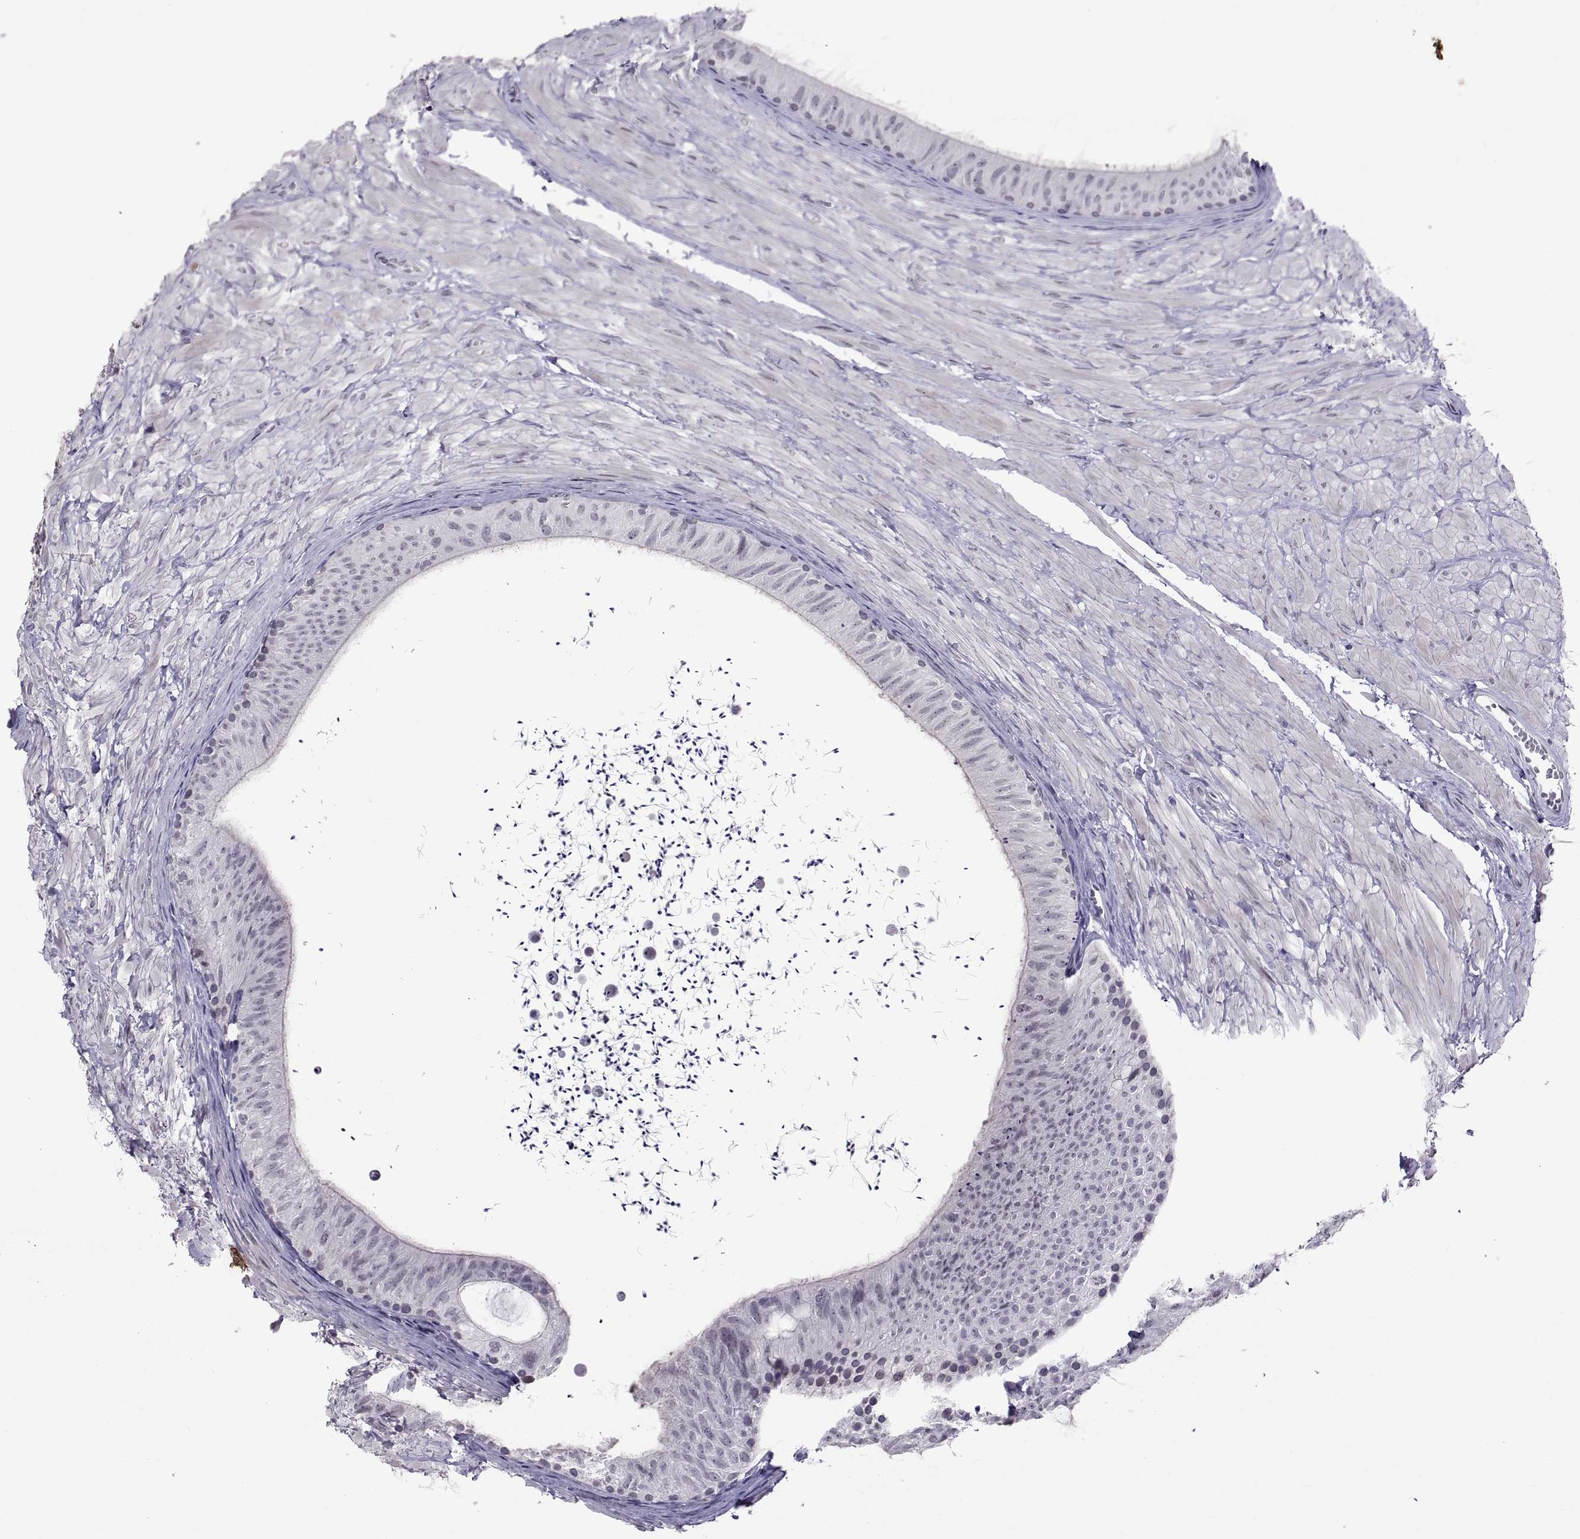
{"staining": {"intensity": "negative", "quantity": "none", "location": "none"}, "tissue": "epididymis", "cell_type": "Glandular cells", "image_type": "normal", "snomed": [{"axis": "morphology", "description": "Normal tissue, NOS"}, {"axis": "topography", "description": "Epididymis"}], "caption": "High magnification brightfield microscopy of unremarkable epididymis stained with DAB (brown) and counterstained with hematoxylin (blue): glandular cells show no significant expression. (Brightfield microscopy of DAB (3,3'-diaminobenzidine) IHC at high magnification).", "gene": "KRT77", "patient": {"sex": "male", "age": 32}}